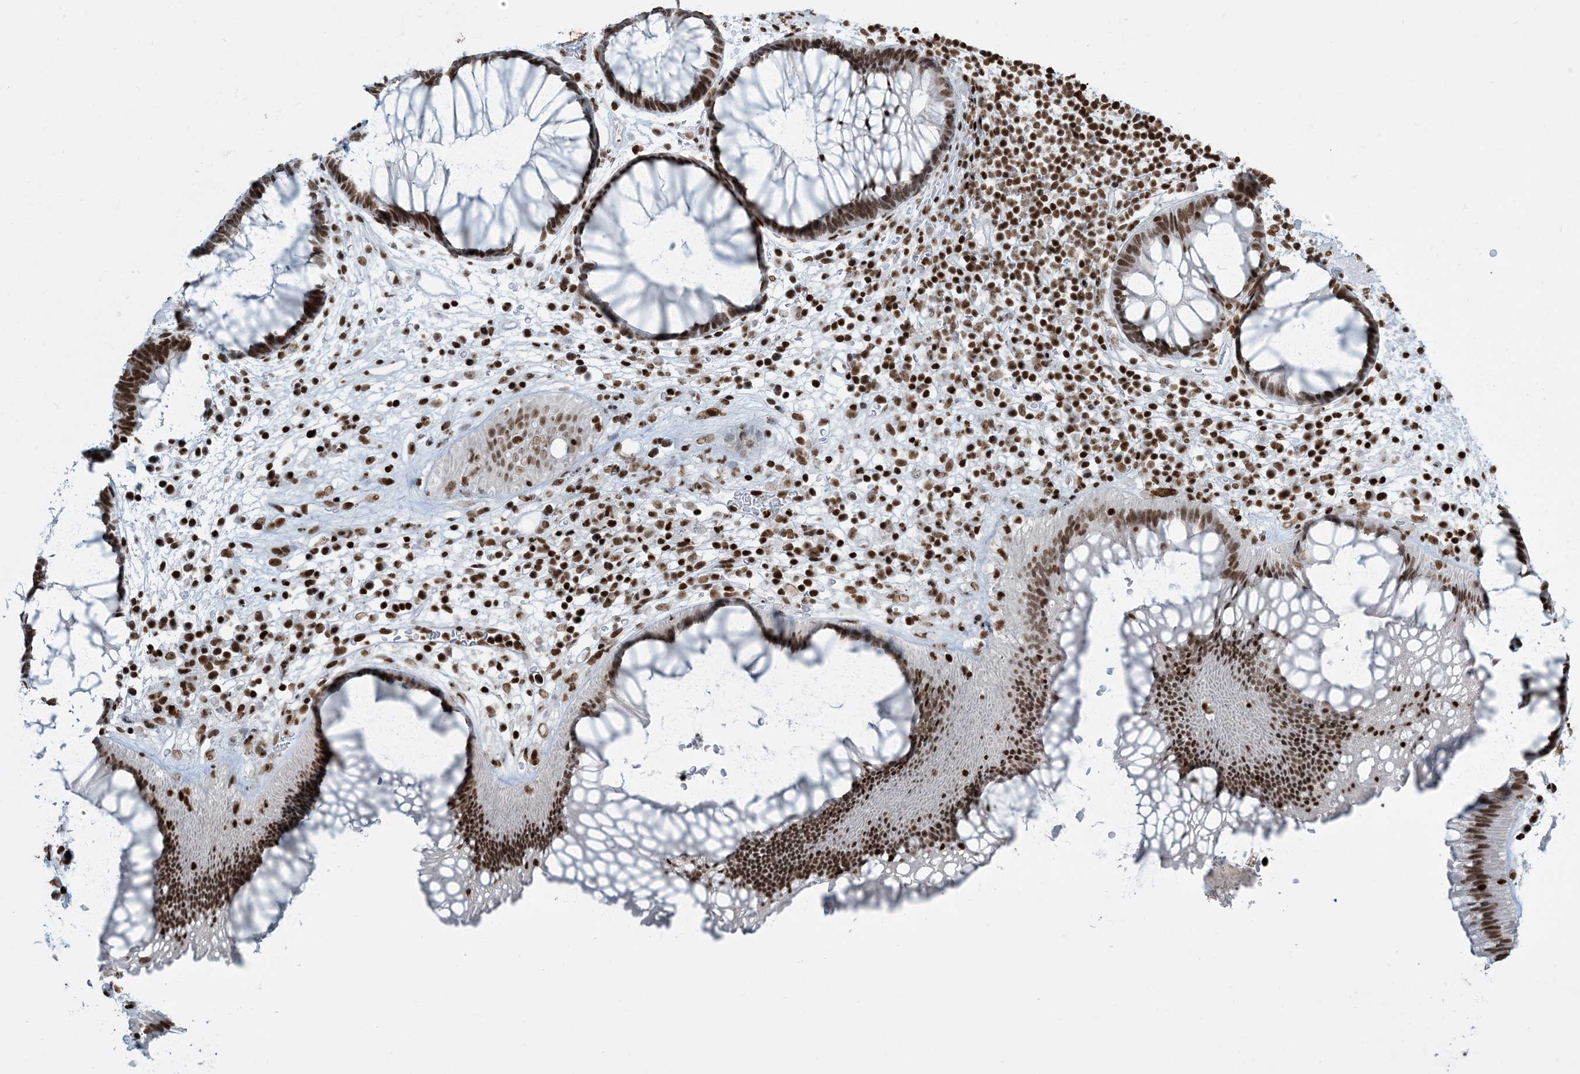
{"staining": {"intensity": "moderate", "quantity": ">75%", "location": "nuclear"}, "tissue": "rectum", "cell_type": "Glandular cells", "image_type": "normal", "snomed": [{"axis": "morphology", "description": "Normal tissue, NOS"}, {"axis": "topography", "description": "Rectum"}], "caption": "Moderate nuclear protein staining is present in approximately >75% of glandular cells in rectum. (Stains: DAB (3,3'-diaminobenzidine) in brown, nuclei in blue, Microscopy: brightfield microscopy at high magnification).", "gene": "H3", "patient": {"sex": "male", "age": 51}}